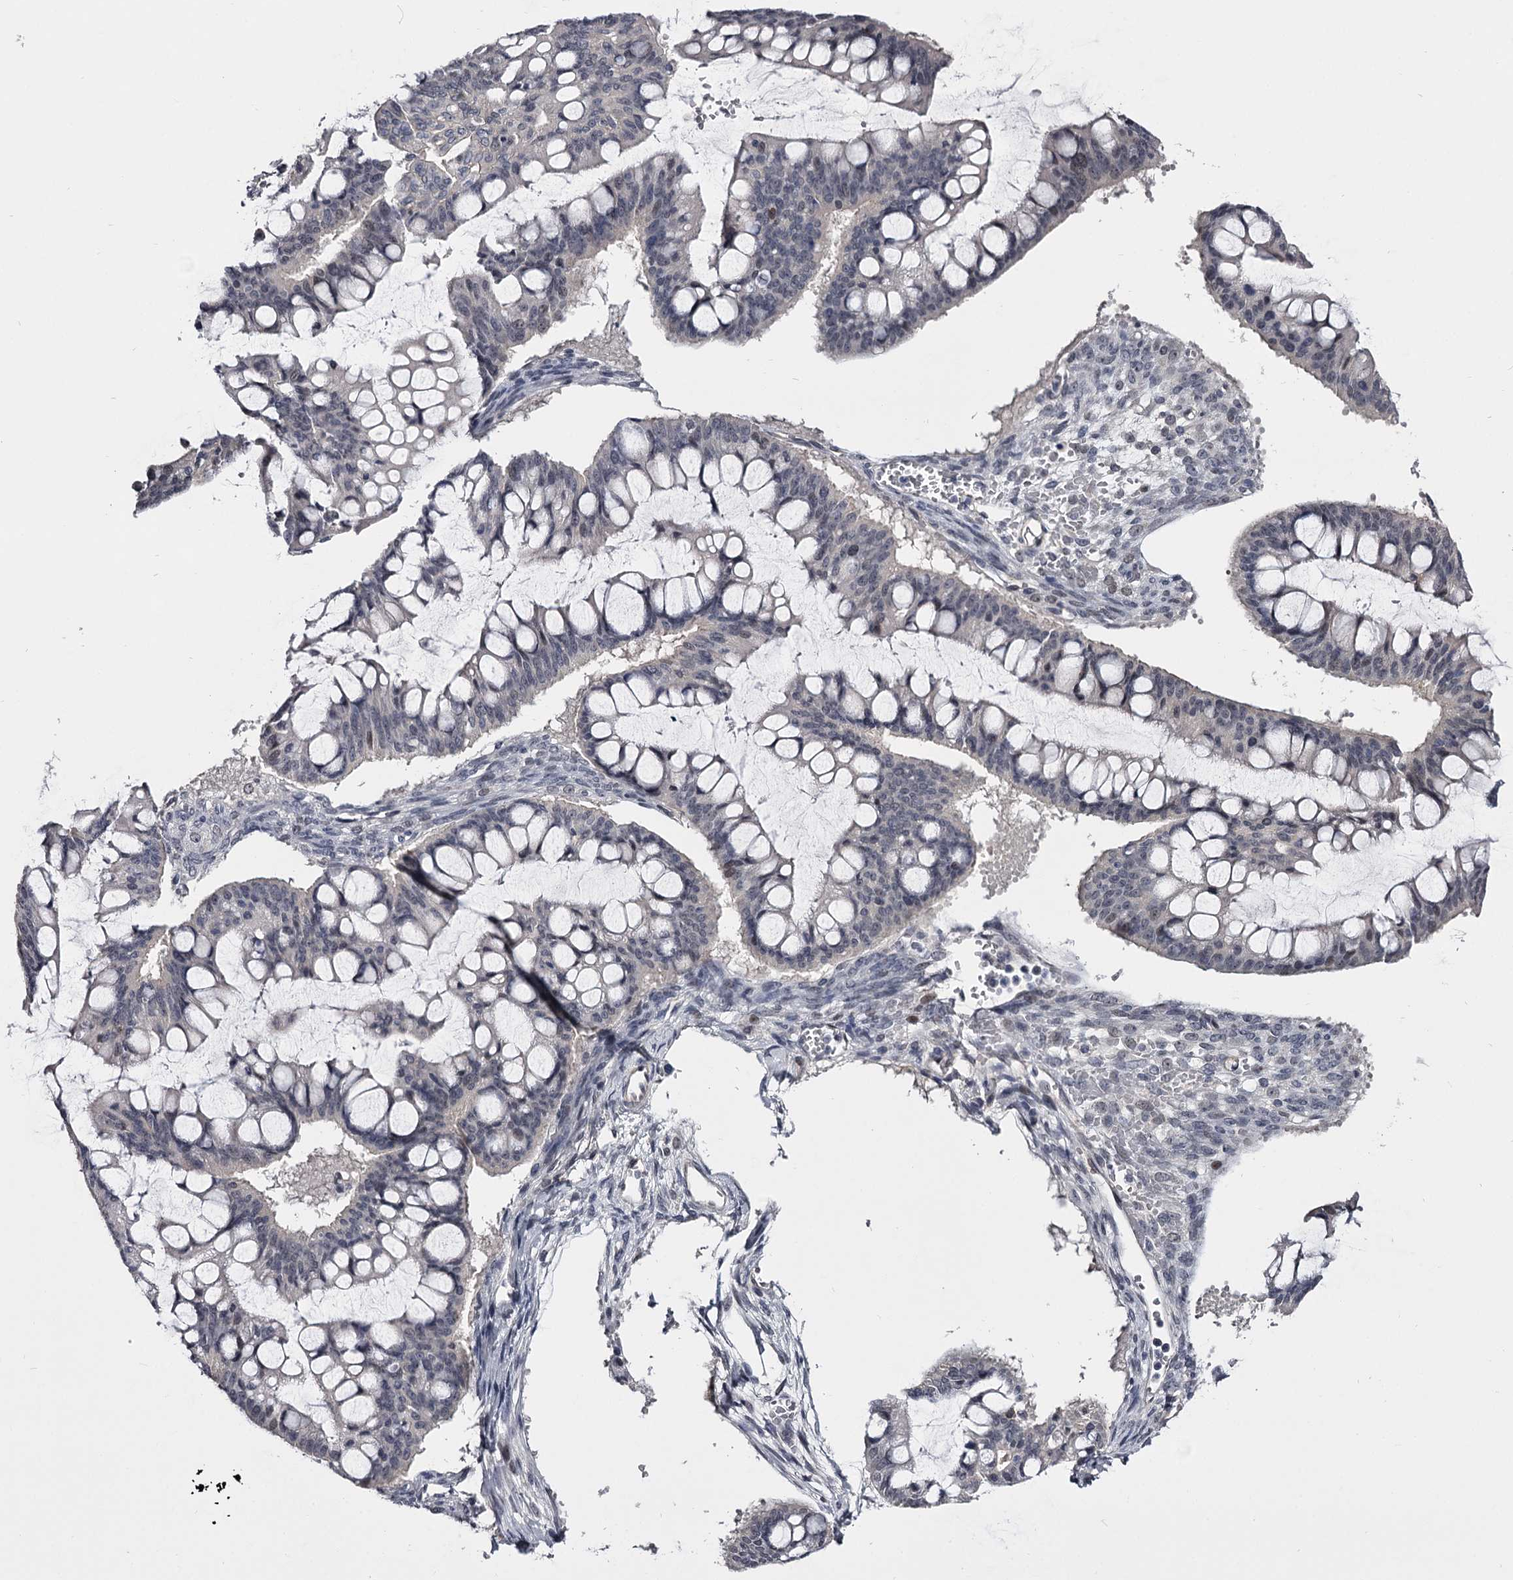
{"staining": {"intensity": "negative", "quantity": "none", "location": "none"}, "tissue": "ovarian cancer", "cell_type": "Tumor cells", "image_type": "cancer", "snomed": [{"axis": "morphology", "description": "Cystadenocarcinoma, mucinous, NOS"}, {"axis": "topography", "description": "Ovary"}], "caption": "DAB (3,3'-diaminobenzidine) immunohistochemical staining of mucinous cystadenocarcinoma (ovarian) shows no significant staining in tumor cells. Brightfield microscopy of immunohistochemistry (IHC) stained with DAB (brown) and hematoxylin (blue), captured at high magnification.", "gene": "OVOL2", "patient": {"sex": "female", "age": 73}}